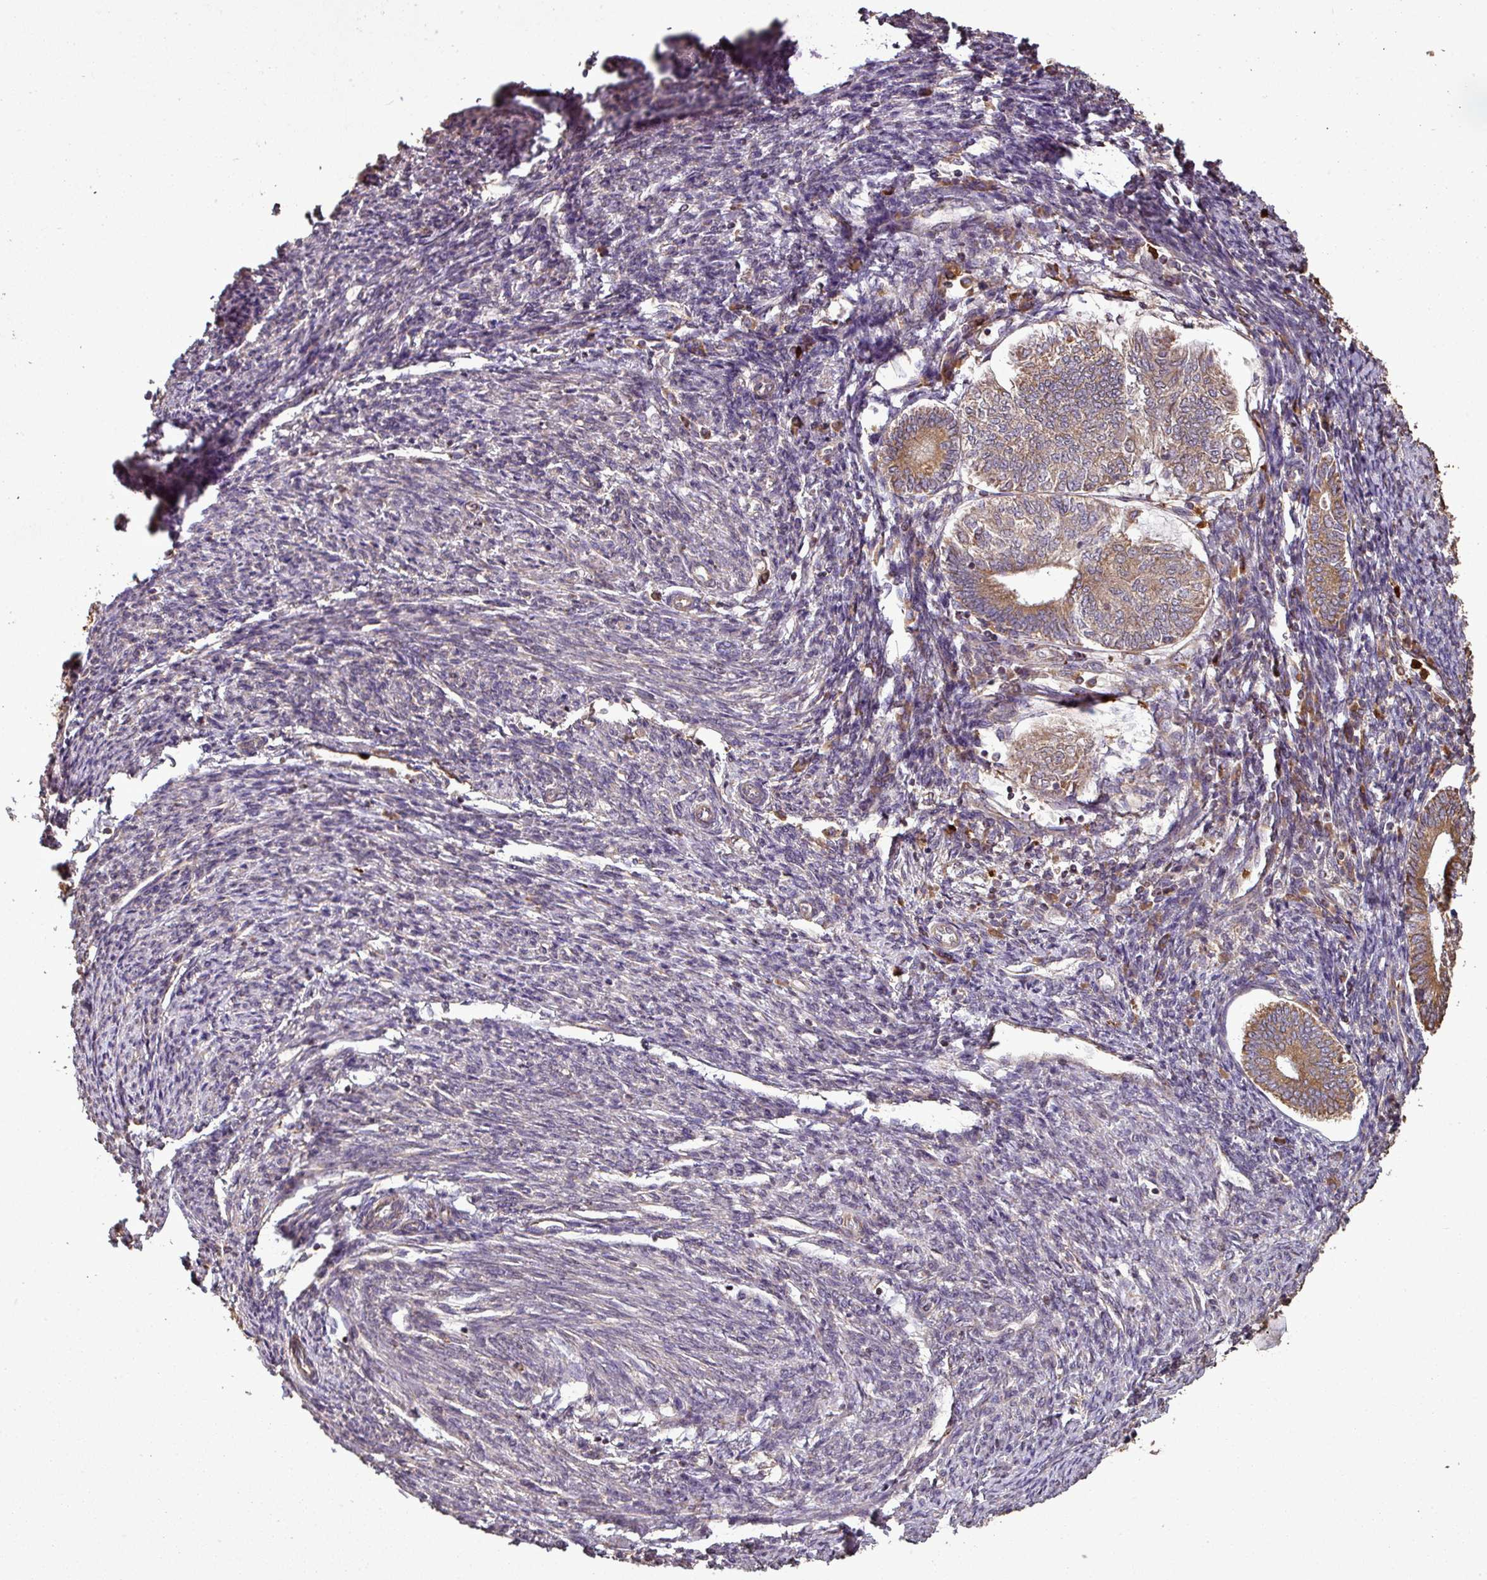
{"staining": {"intensity": "moderate", "quantity": "25%-75%", "location": "cytoplasmic/membranous"}, "tissue": "smooth muscle", "cell_type": "Smooth muscle cells", "image_type": "normal", "snomed": [{"axis": "morphology", "description": "Normal tissue, NOS"}, {"axis": "topography", "description": "Smooth muscle"}, {"axis": "topography", "description": "Uterus"}], "caption": "The photomicrograph displays immunohistochemical staining of benign smooth muscle. There is moderate cytoplasmic/membranous staining is appreciated in approximately 25%-75% of smooth muscle cells. Nuclei are stained in blue.", "gene": "PLEKHM1", "patient": {"sex": "female", "age": 59}}